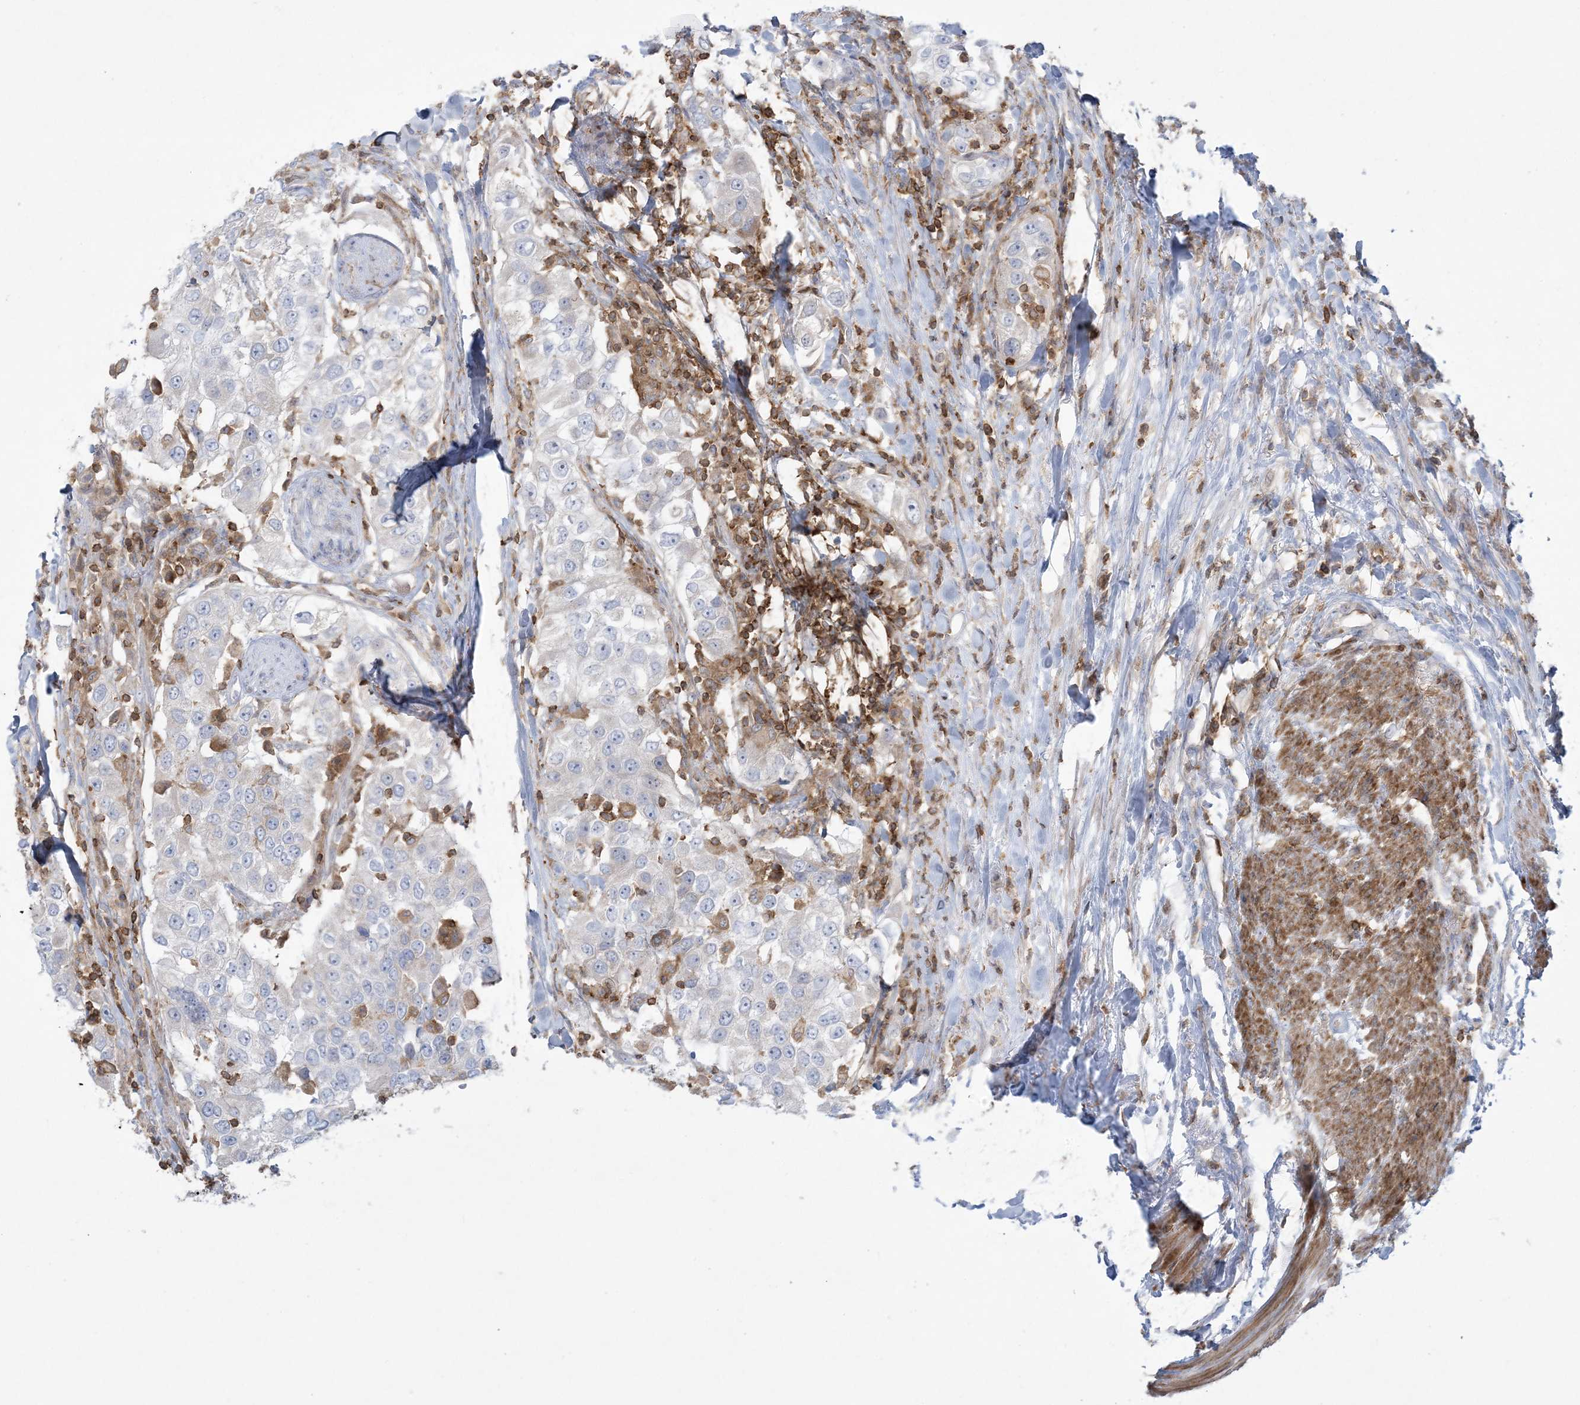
{"staining": {"intensity": "negative", "quantity": "none", "location": "none"}, "tissue": "urothelial cancer", "cell_type": "Tumor cells", "image_type": "cancer", "snomed": [{"axis": "morphology", "description": "Urothelial carcinoma, High grade"}, {"axis": "topography", "description": "Urinary bladder"}], "caption": "Tumor cells show no significant positivity in high-grade urothelial carcinoma.", "gene": "ARHGAP30", "patient": {"sex": "female", "age": 80}}